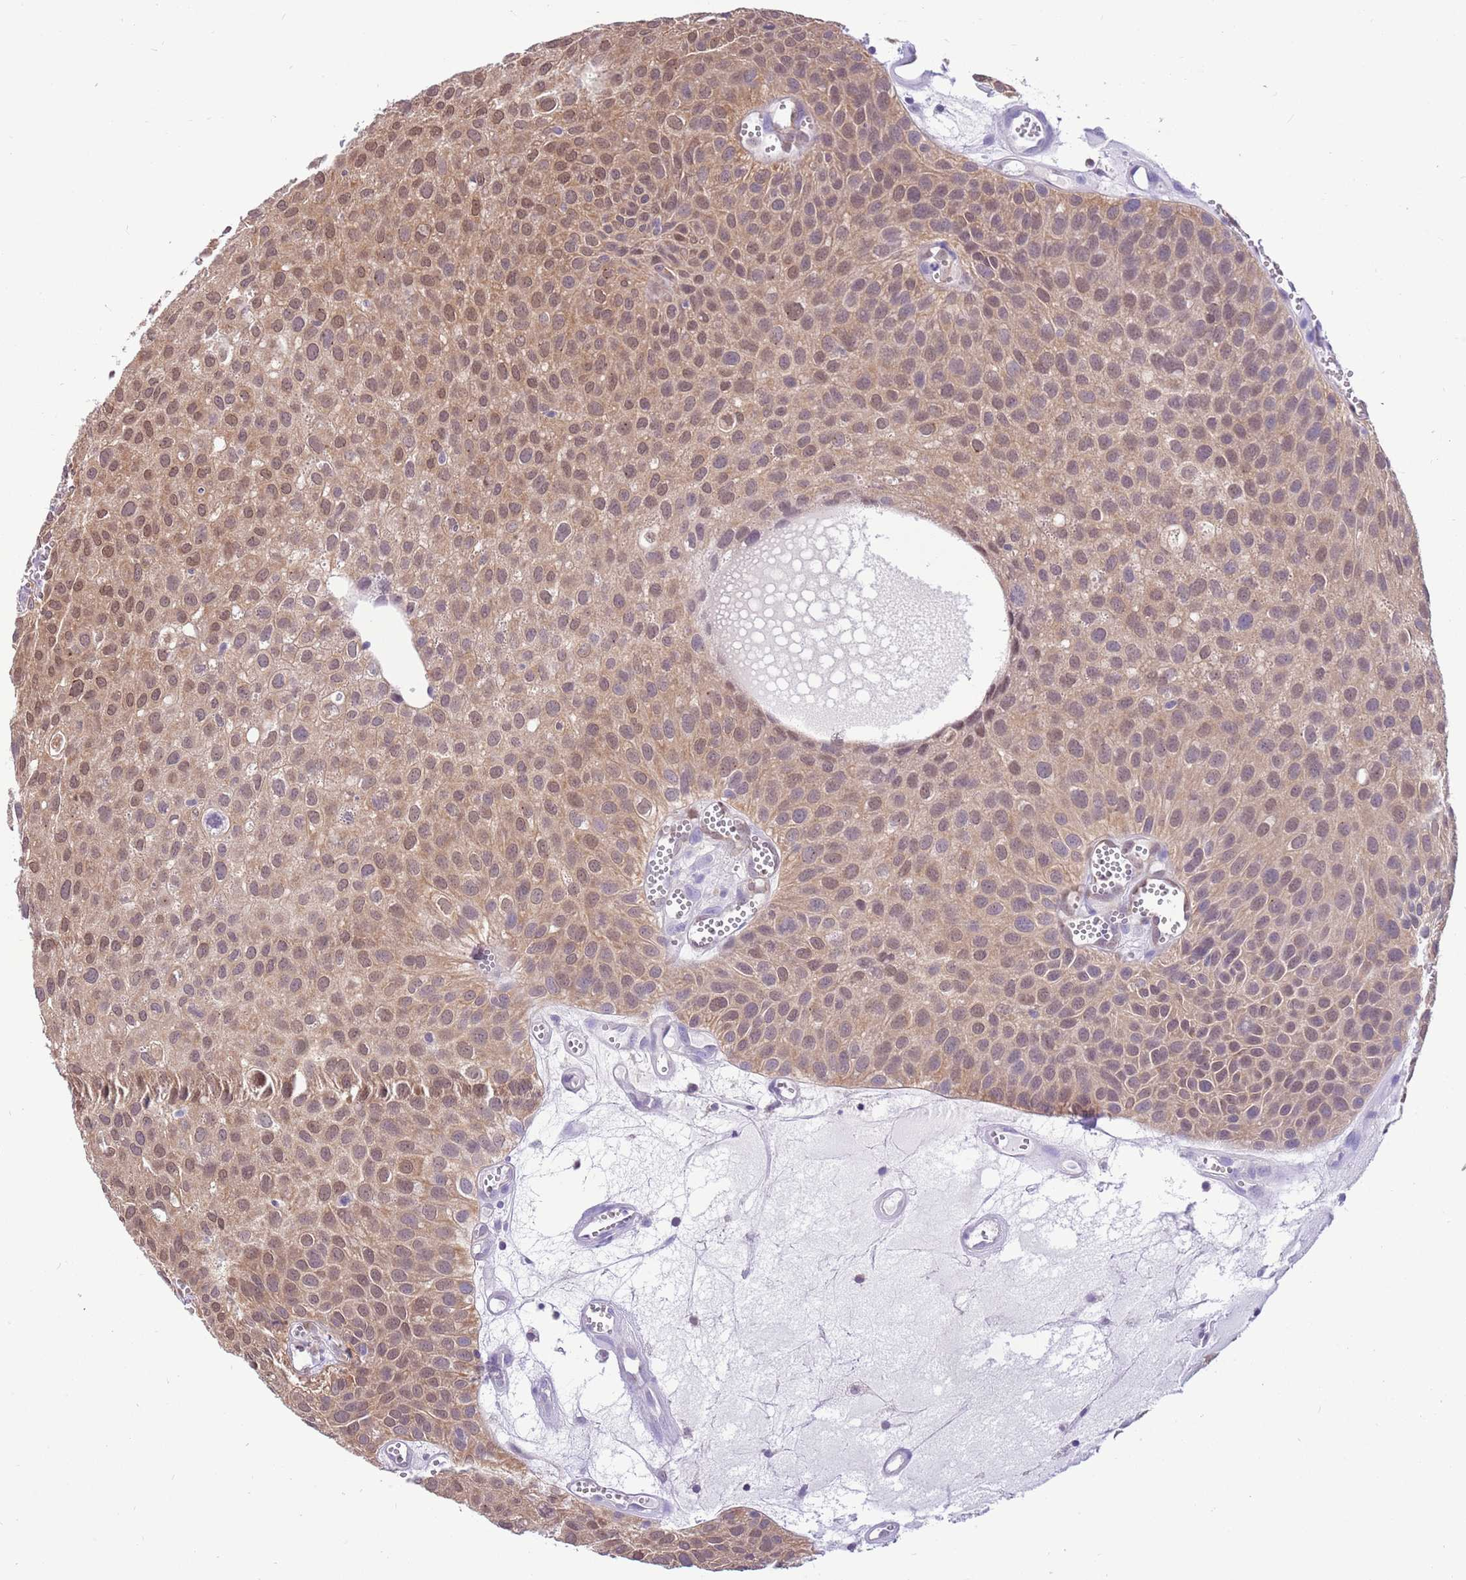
{"staining": {"intensity": "moderate", "quantity": ">75%", "location": "cytoplasmic/membranous,nuclear"}, "tissue": "urothelial cancer", "cell_type": "Tumor cells", "image_type": "cancer", "snomed": [{"axis": "morphology", "description": "Urothelial carcinoma, Low grade"}, {"axis": "topography", "description": "Urinary bladder"}], "caption": "This image shows immunohistochemistry staining of urothelial cancer, with medium moderate cytoplasmic/membranous and nuclear staining in approximately >75% of tumor cells.", "gene": "DDI2", "patient": {"sex": "male", "age": 88}}